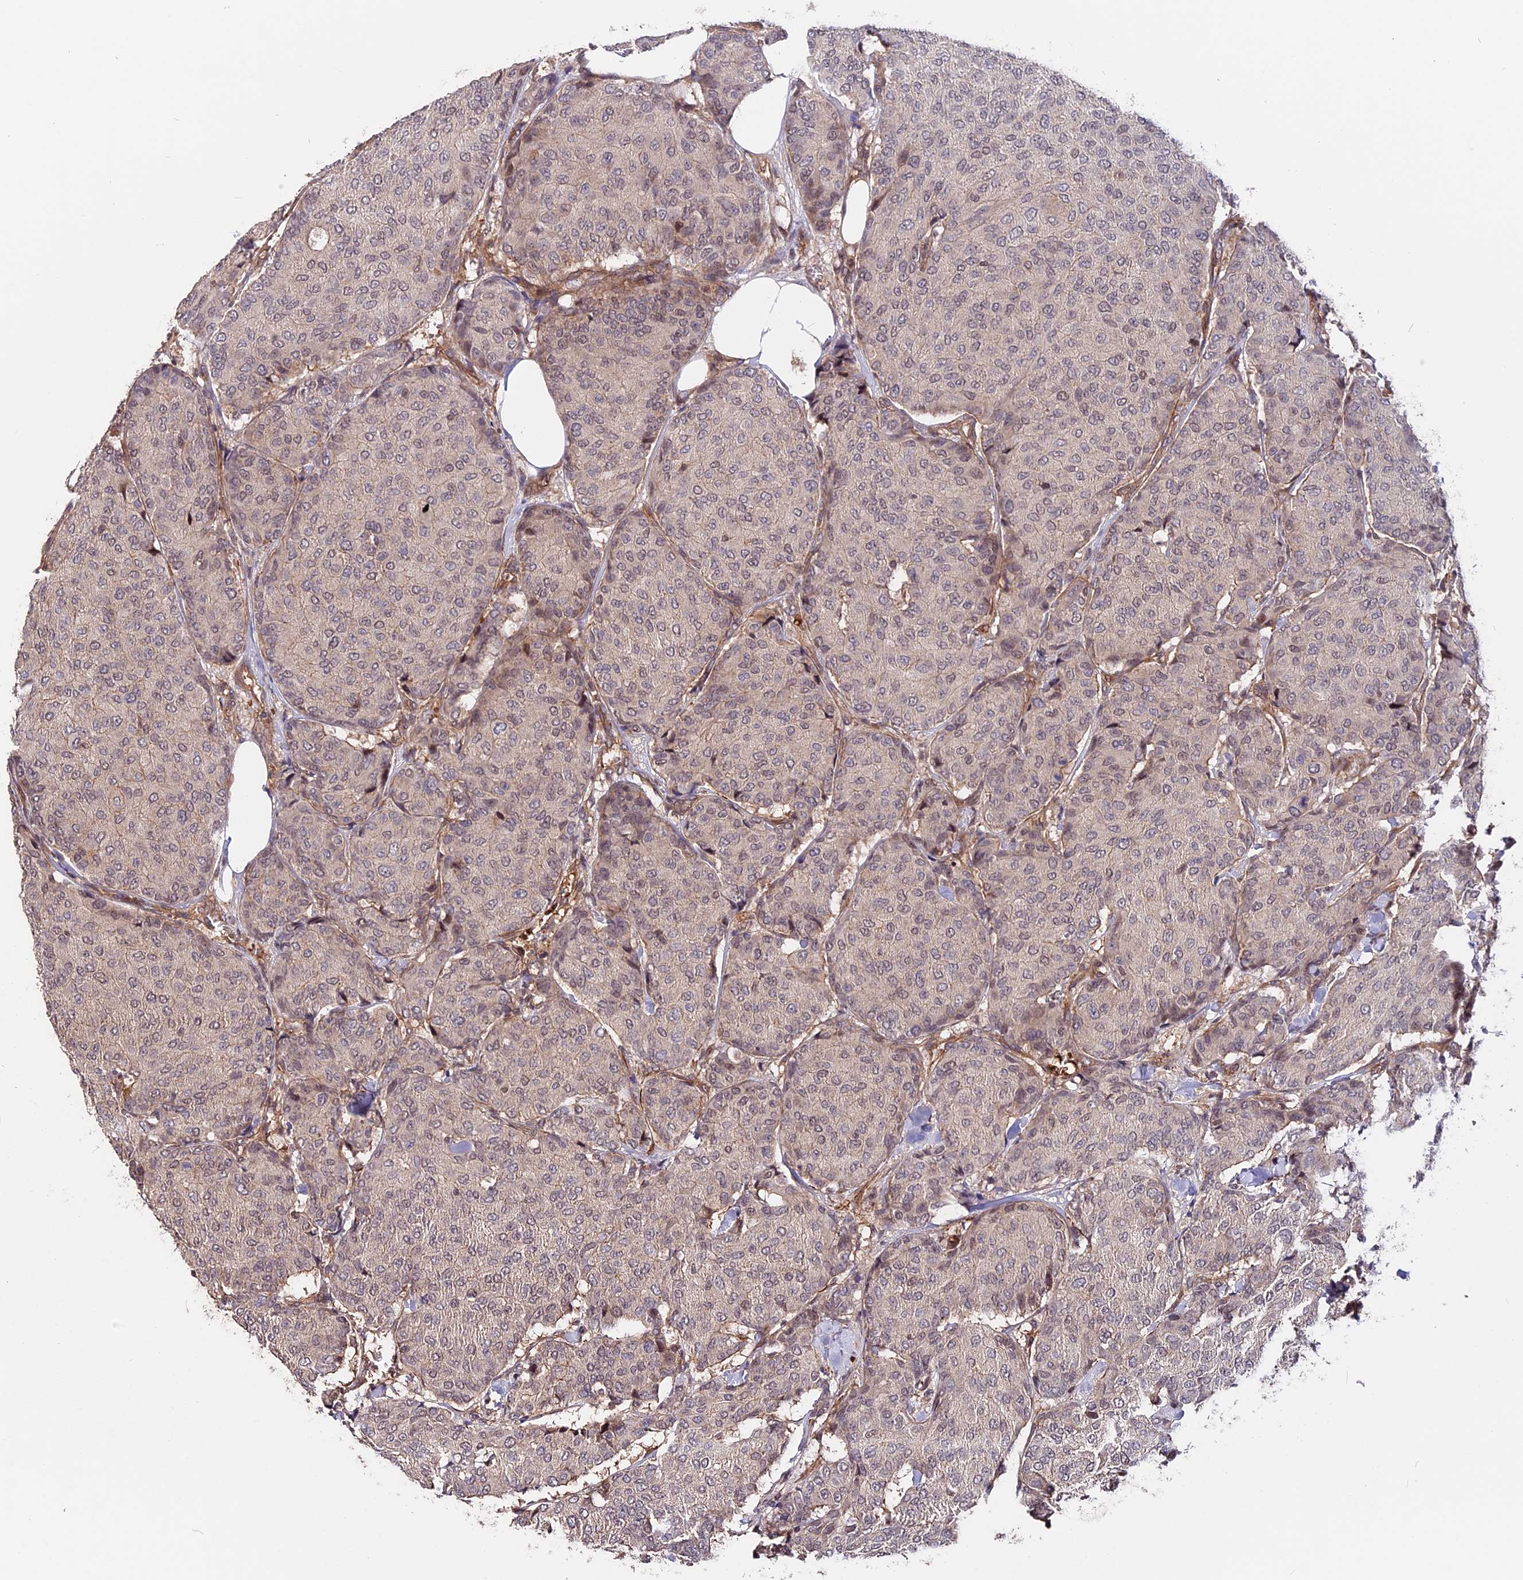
{"staining": {"intensity": "negative", "quantity": "none", "location": "none"}, "tissue": "breast cancer", "cell_type": "Tumor cells", "image_type": "cancer", "snomed": [{"axis": "morphology", "description": "Duct carcinoma"}, {"axis": "topography", "description": "Breast"}], "caption": "Tumor cells are negative for protein expression in human invasive ductal carcinoma (breast). (Stains: DAB immunohistochemistry with hematoxylin counter stain, Microscopy: brightfield microscopy at high magnification).", "gene": "ZC3H10", "patient": {"sex": "female", "age": 75}}